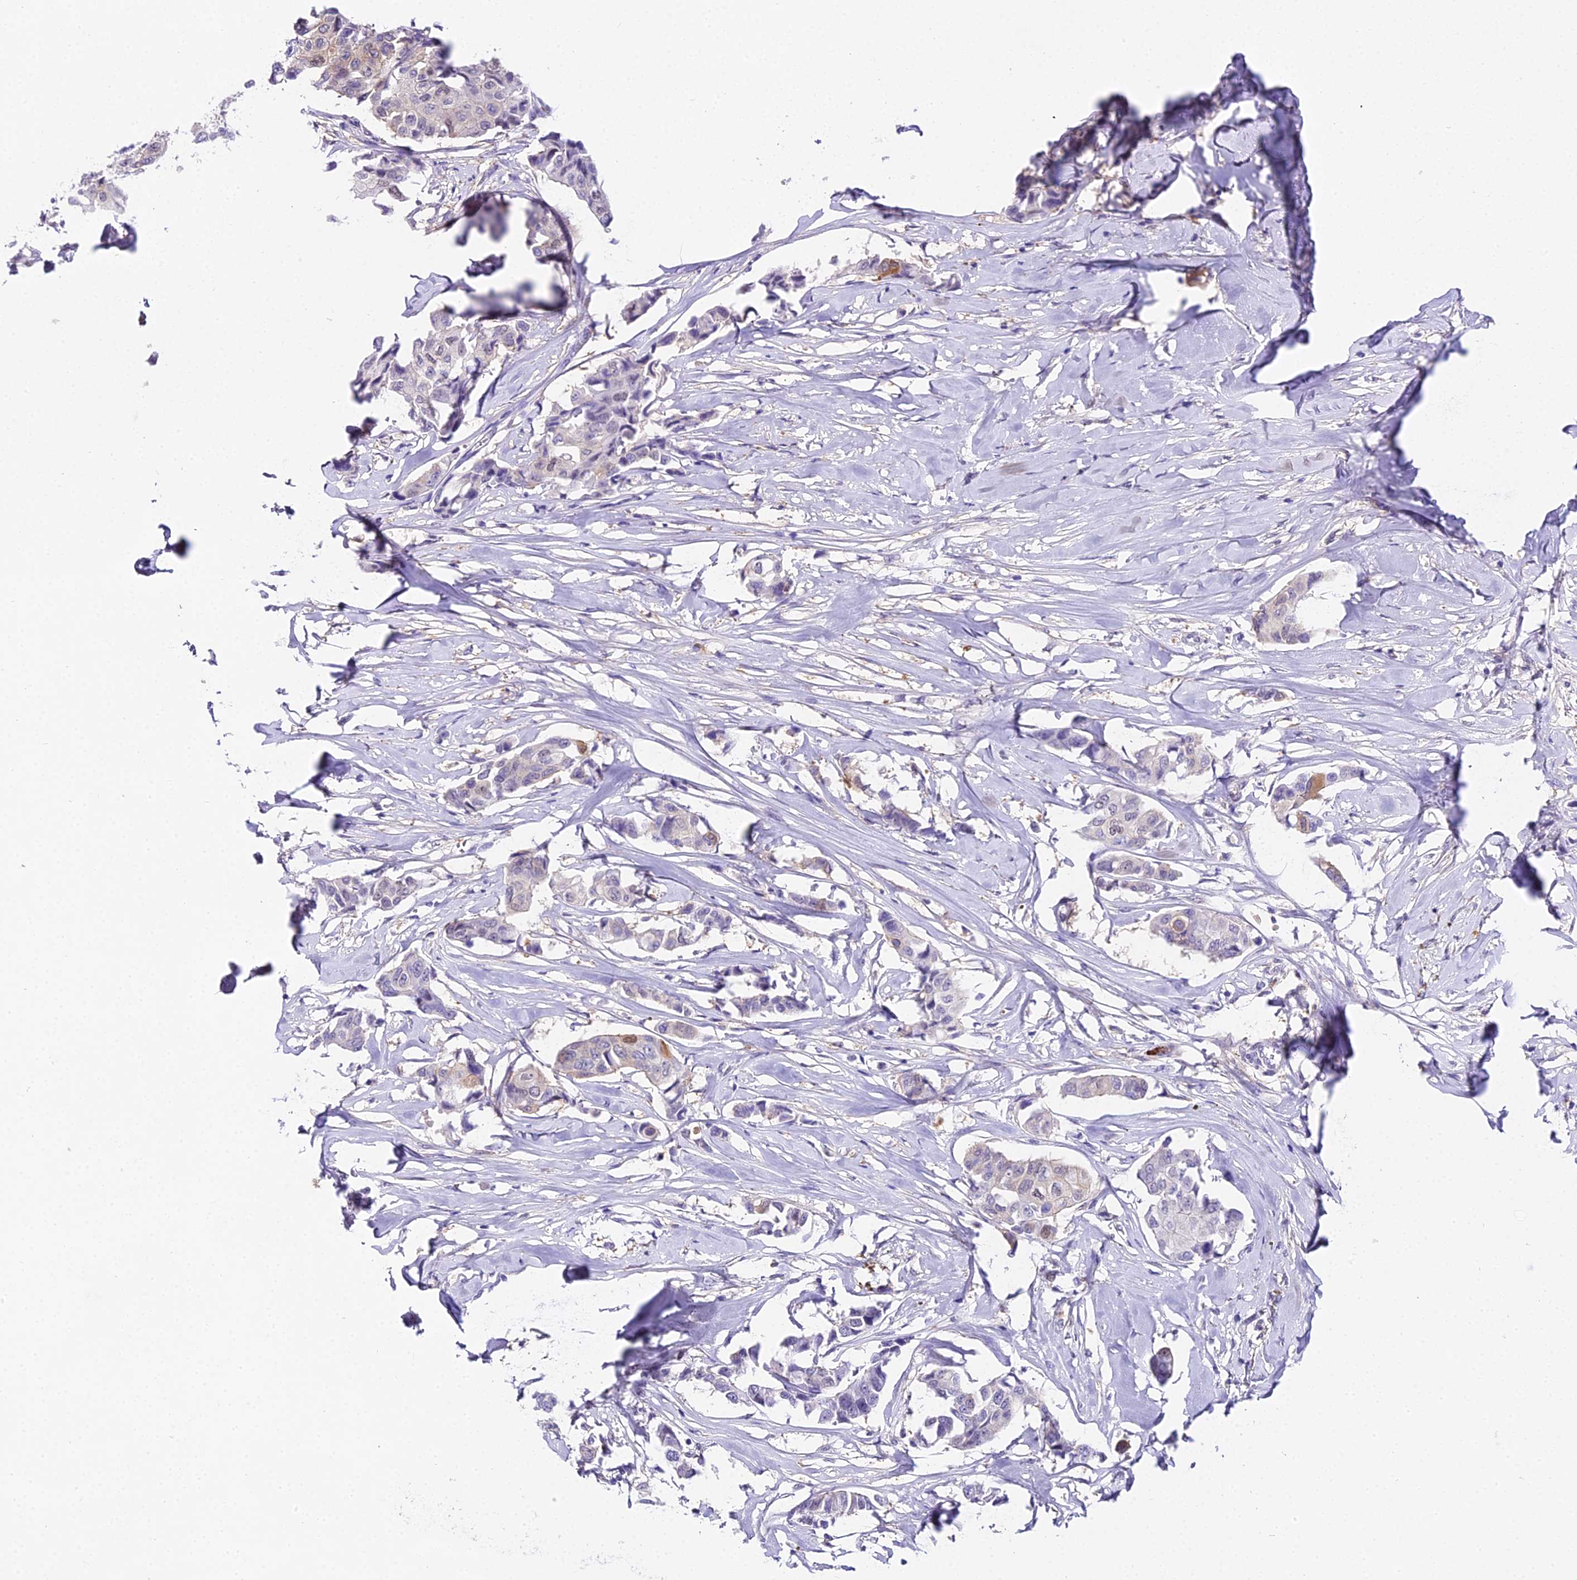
{"staining": {"intensity": "negative", "quantity": "none", "location": "none"}, "tissue": "breast cancer", "cell_type": "Tumor cells", "image_type": "cancer", "snomed": [{"axis": "morphology", "description": "Duct carcinoma"}, {"axis": "topography", "description": "Breast"}], "caption": "The micrograph exhibits no significant positivity in tumor cells of intraductal carcinoma (breast).", "gene": "MAT2A", "patient": {"sex": "female", "age": 80}}